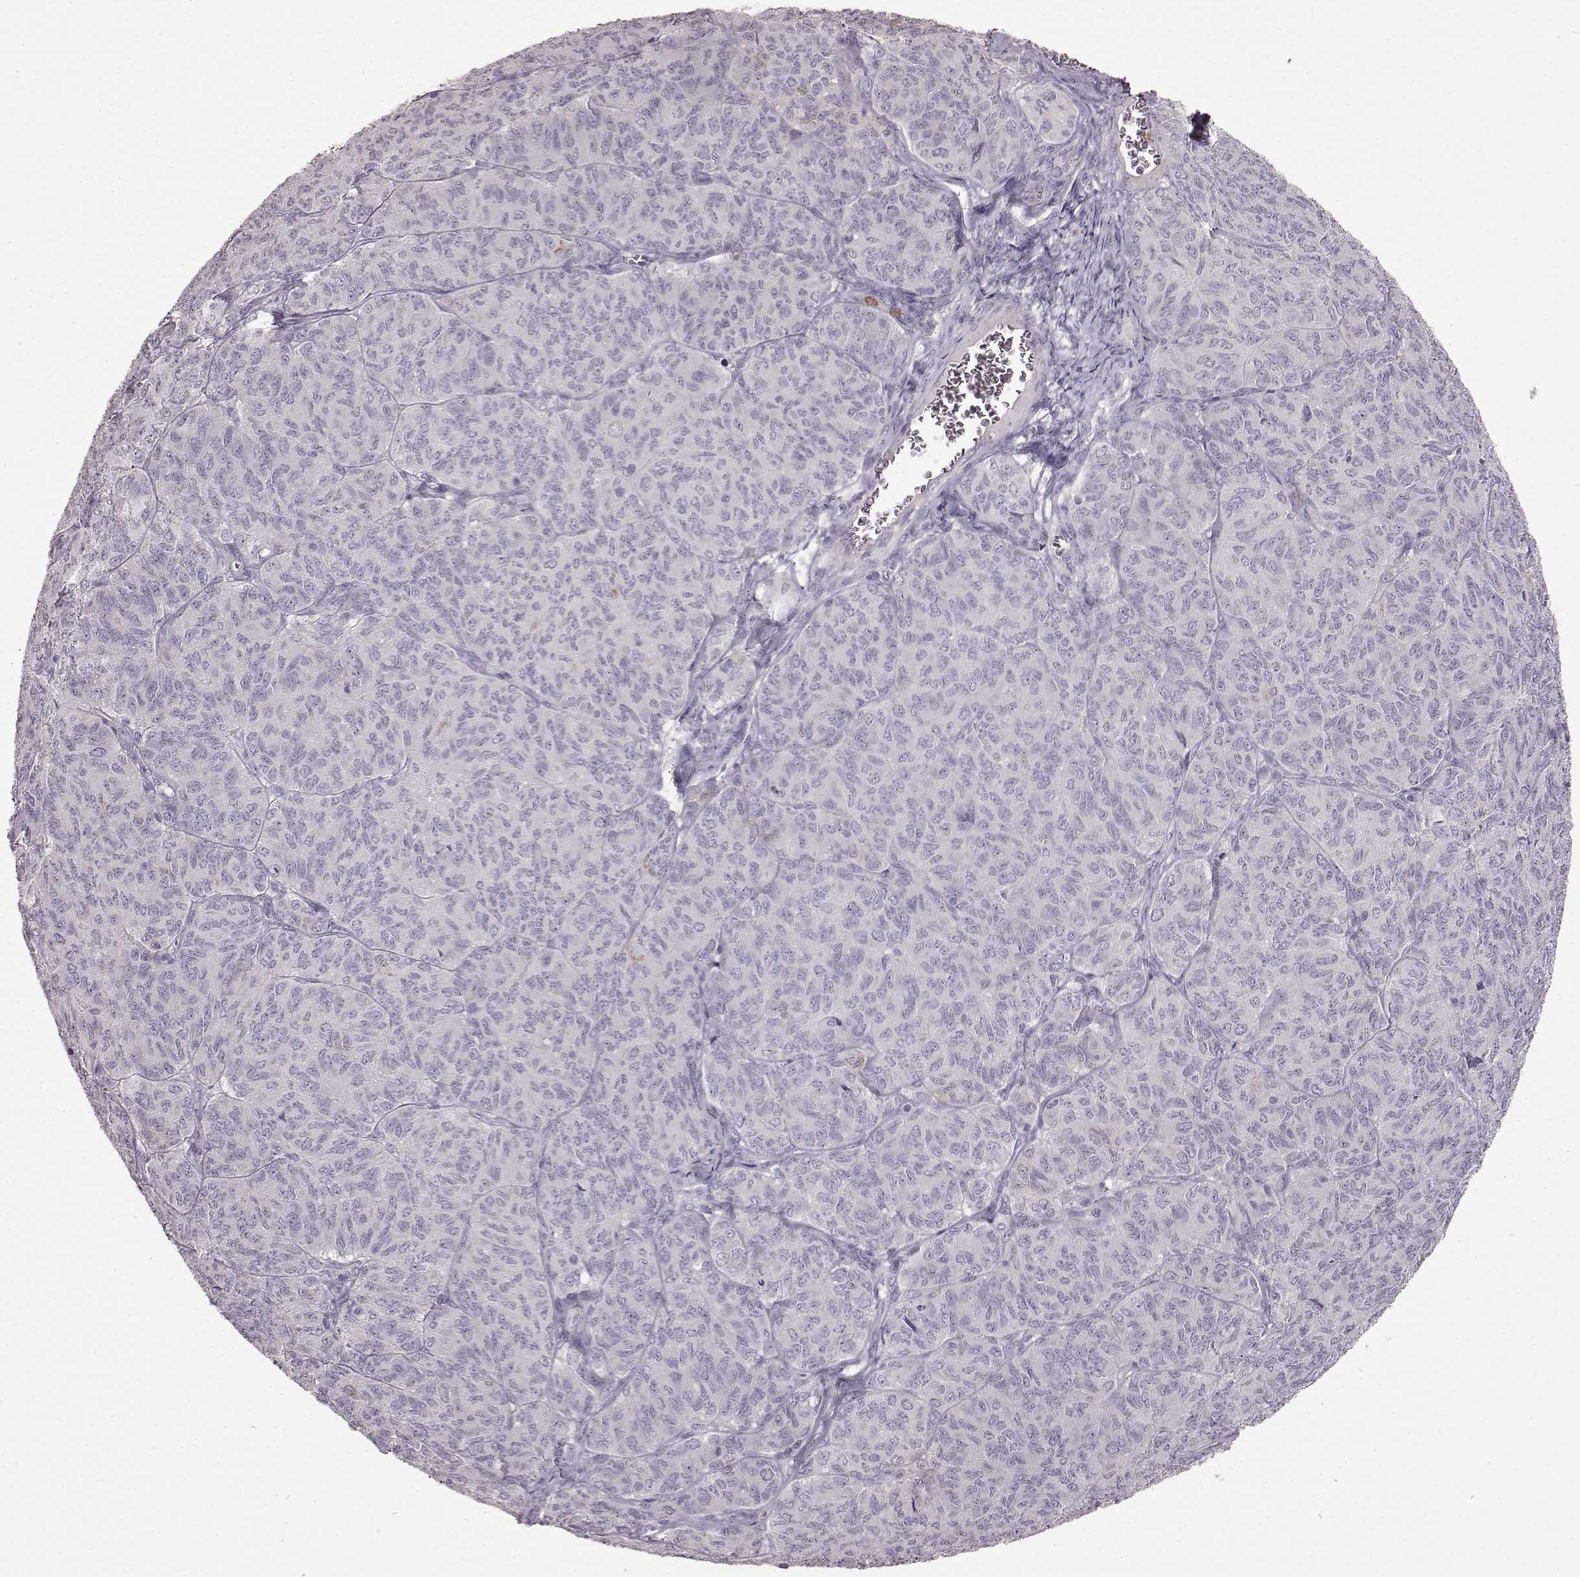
{"staining": {"intensity": "negative", "quantity": "none", "location": "none"}, "tissue": "ovarian cancer", "cell_type": "Tumor cells", "image_type": "cancer", "snomed": [{"axis": "morphology", "description": "Carcinoma, endometroid"}, {"axis": "topography", "description": "Ovary"}], "caption": "Immunohistochemistry image of ovarian cancer (endometroid carcinoma) stained for a protein (brown), which displays no expression in tumor cells.", "gene": "FUT4", "patient": {"sex": "female", "age": 80}}